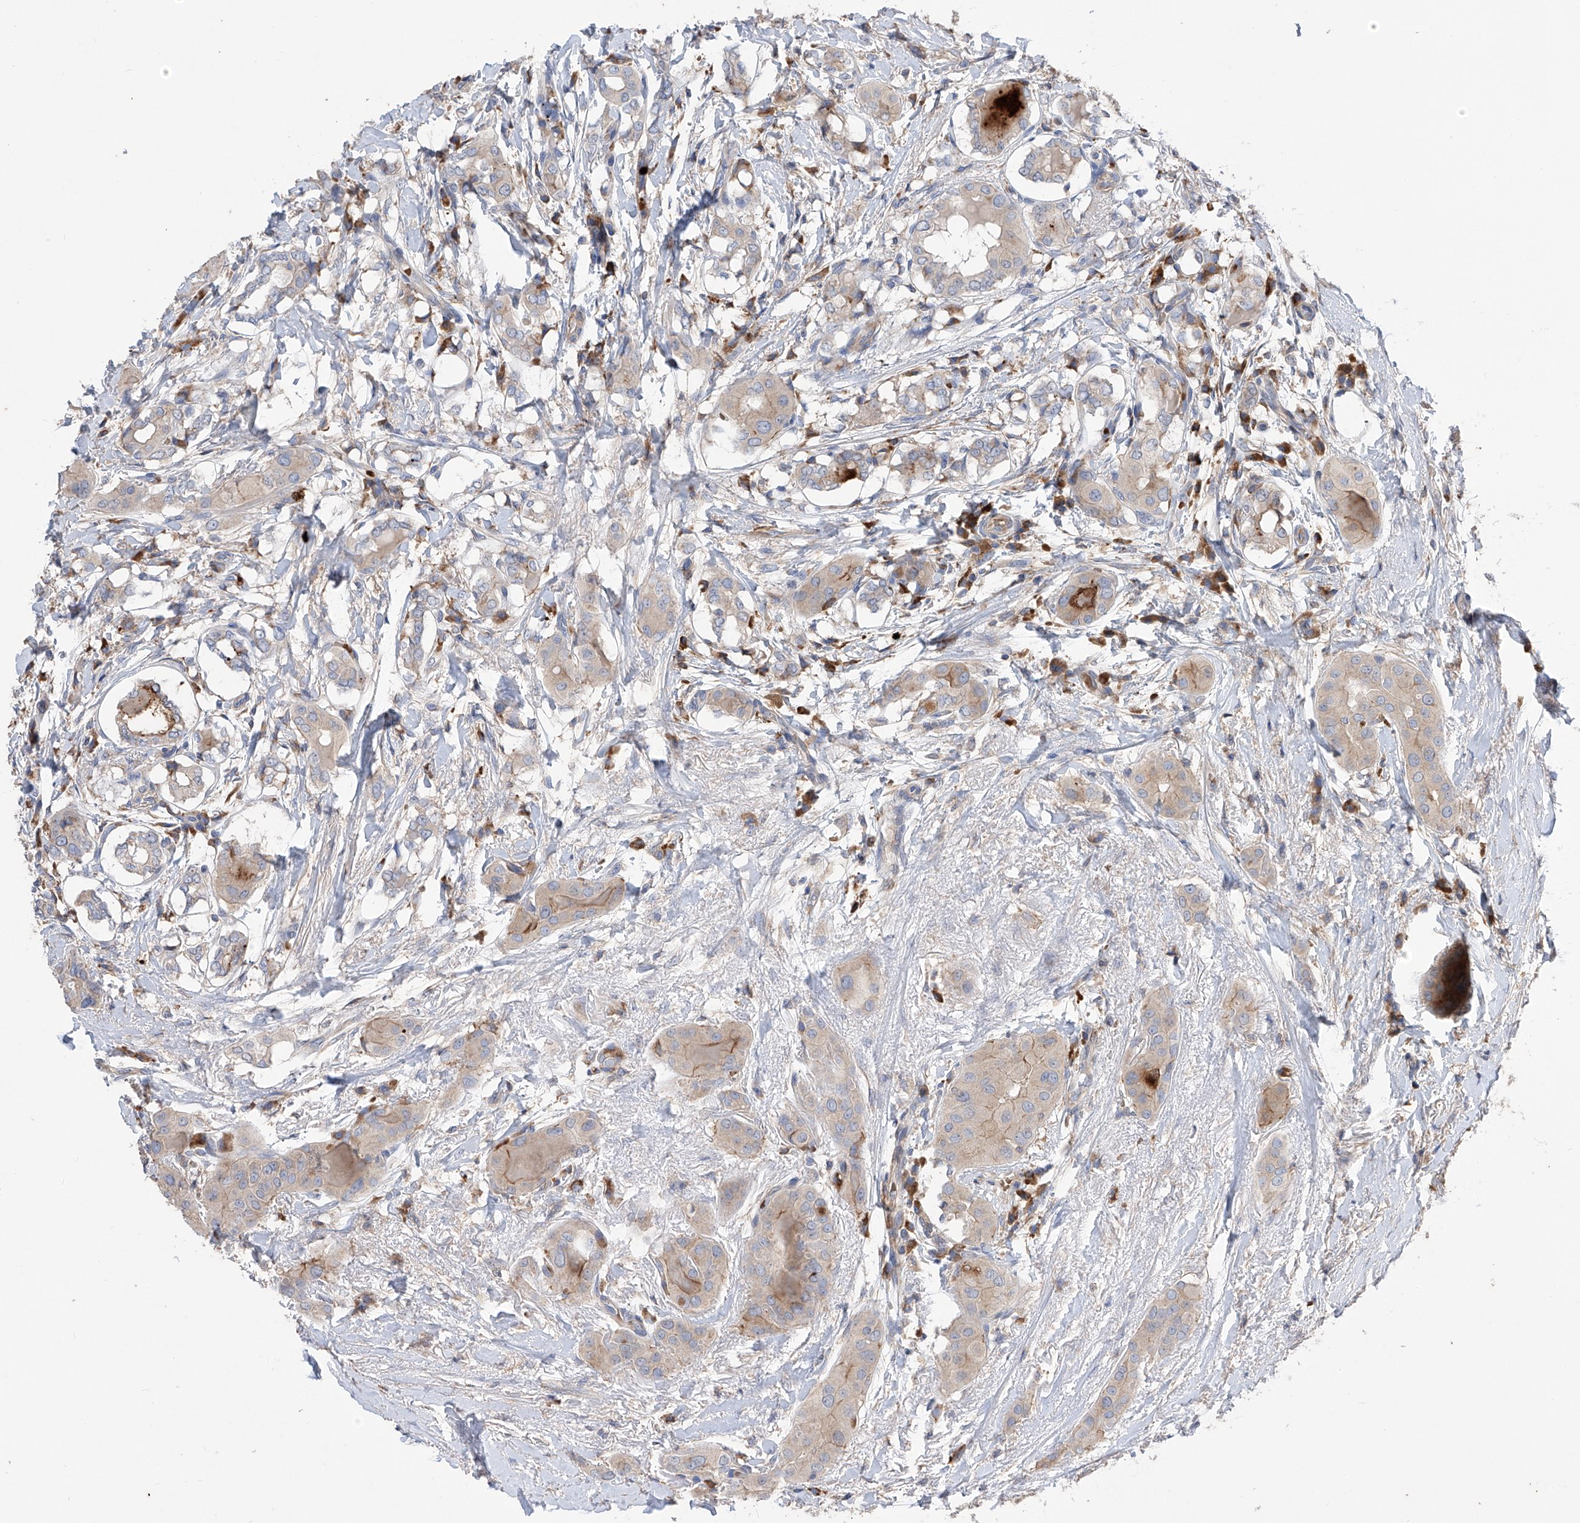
{"staining": {"intensity": "moderate", "quantity": "<25%", "location": "cytoplasmic/membranous"}, "tissue": "thyroid cancer", "cell_type": "Tumor cells", "image_type": "cancer", "snomed": [{"axis": "morphology", "description": "Papillary adenocarcinoma, NOS"}, {"axis": "topography", "description": "Thyroid gland"}], "caption": "Immunohistochemical staining of human thyroid cancer (papillary adenocarcinoma) reveals low levels of moderate cytoplasmic/membranous positivity in approximately <25% of tumor cells.", "gene": "NFATC4", "patient": {"sex": "male", "age": 33}}